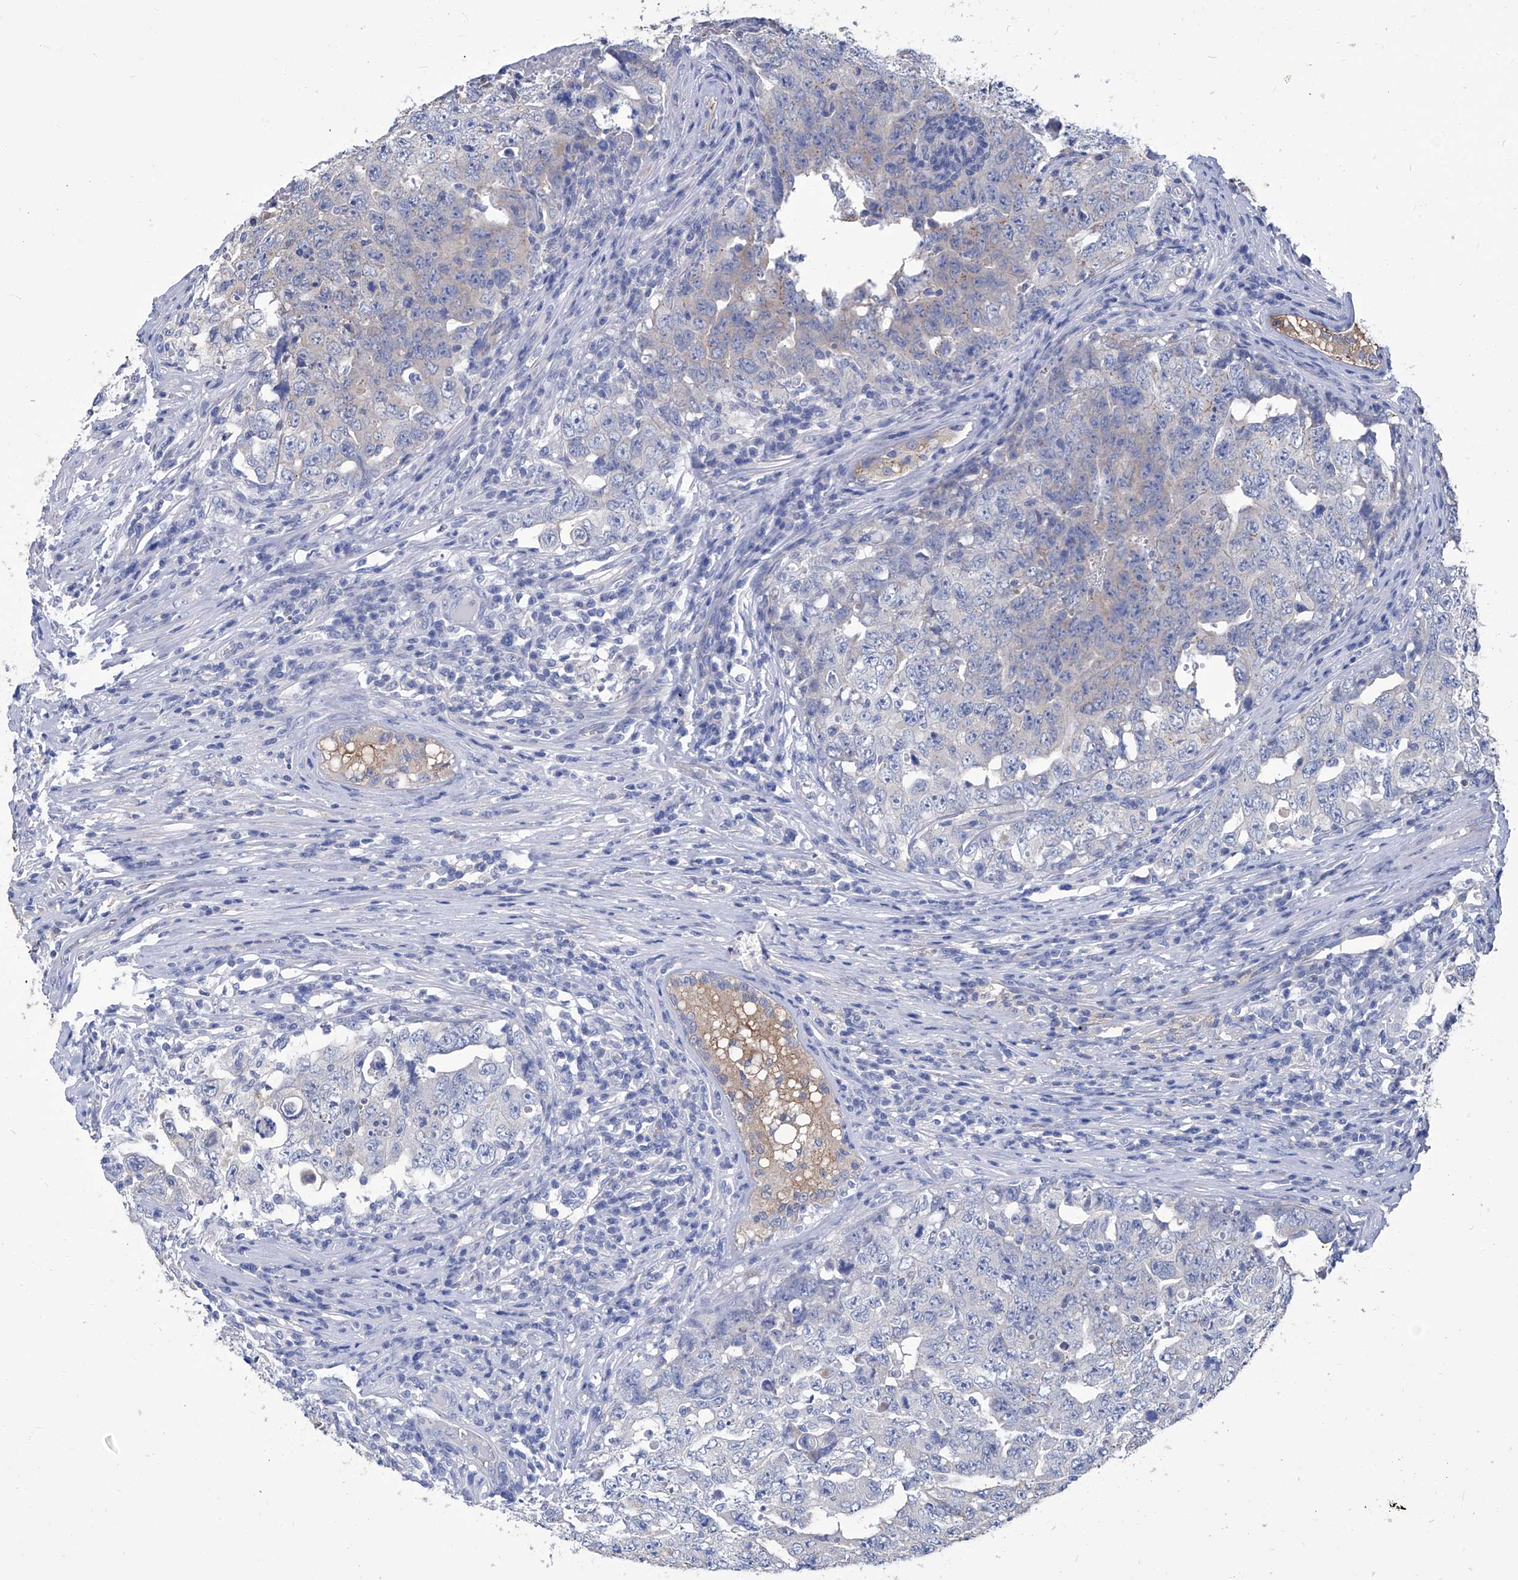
{"staining": {"intensity": "weak", "quantity": "<25%", "location": "cytoplasmic/membranous"}, "tissue": "testis cancer", "cell_type": "Tumor cells", "image_type": "cancer", "snomed": [{"axis": "morphology", "description": "Carcinoma, Embryonal, NOS"}, {"axis": "topography", "description": "Testis"}], "caption": "A histopathology image of human testis cancer is negative for staining in tumor cells. (Stains: DAB (3,3'-diaminobenzidine) immunohistochemistry (IHC) with hematoxylin counter stain, Microscopy: brightfield microscopy at high magnification).", "gene": "SMS", "patient": {"sex": "male", "age": 26}}